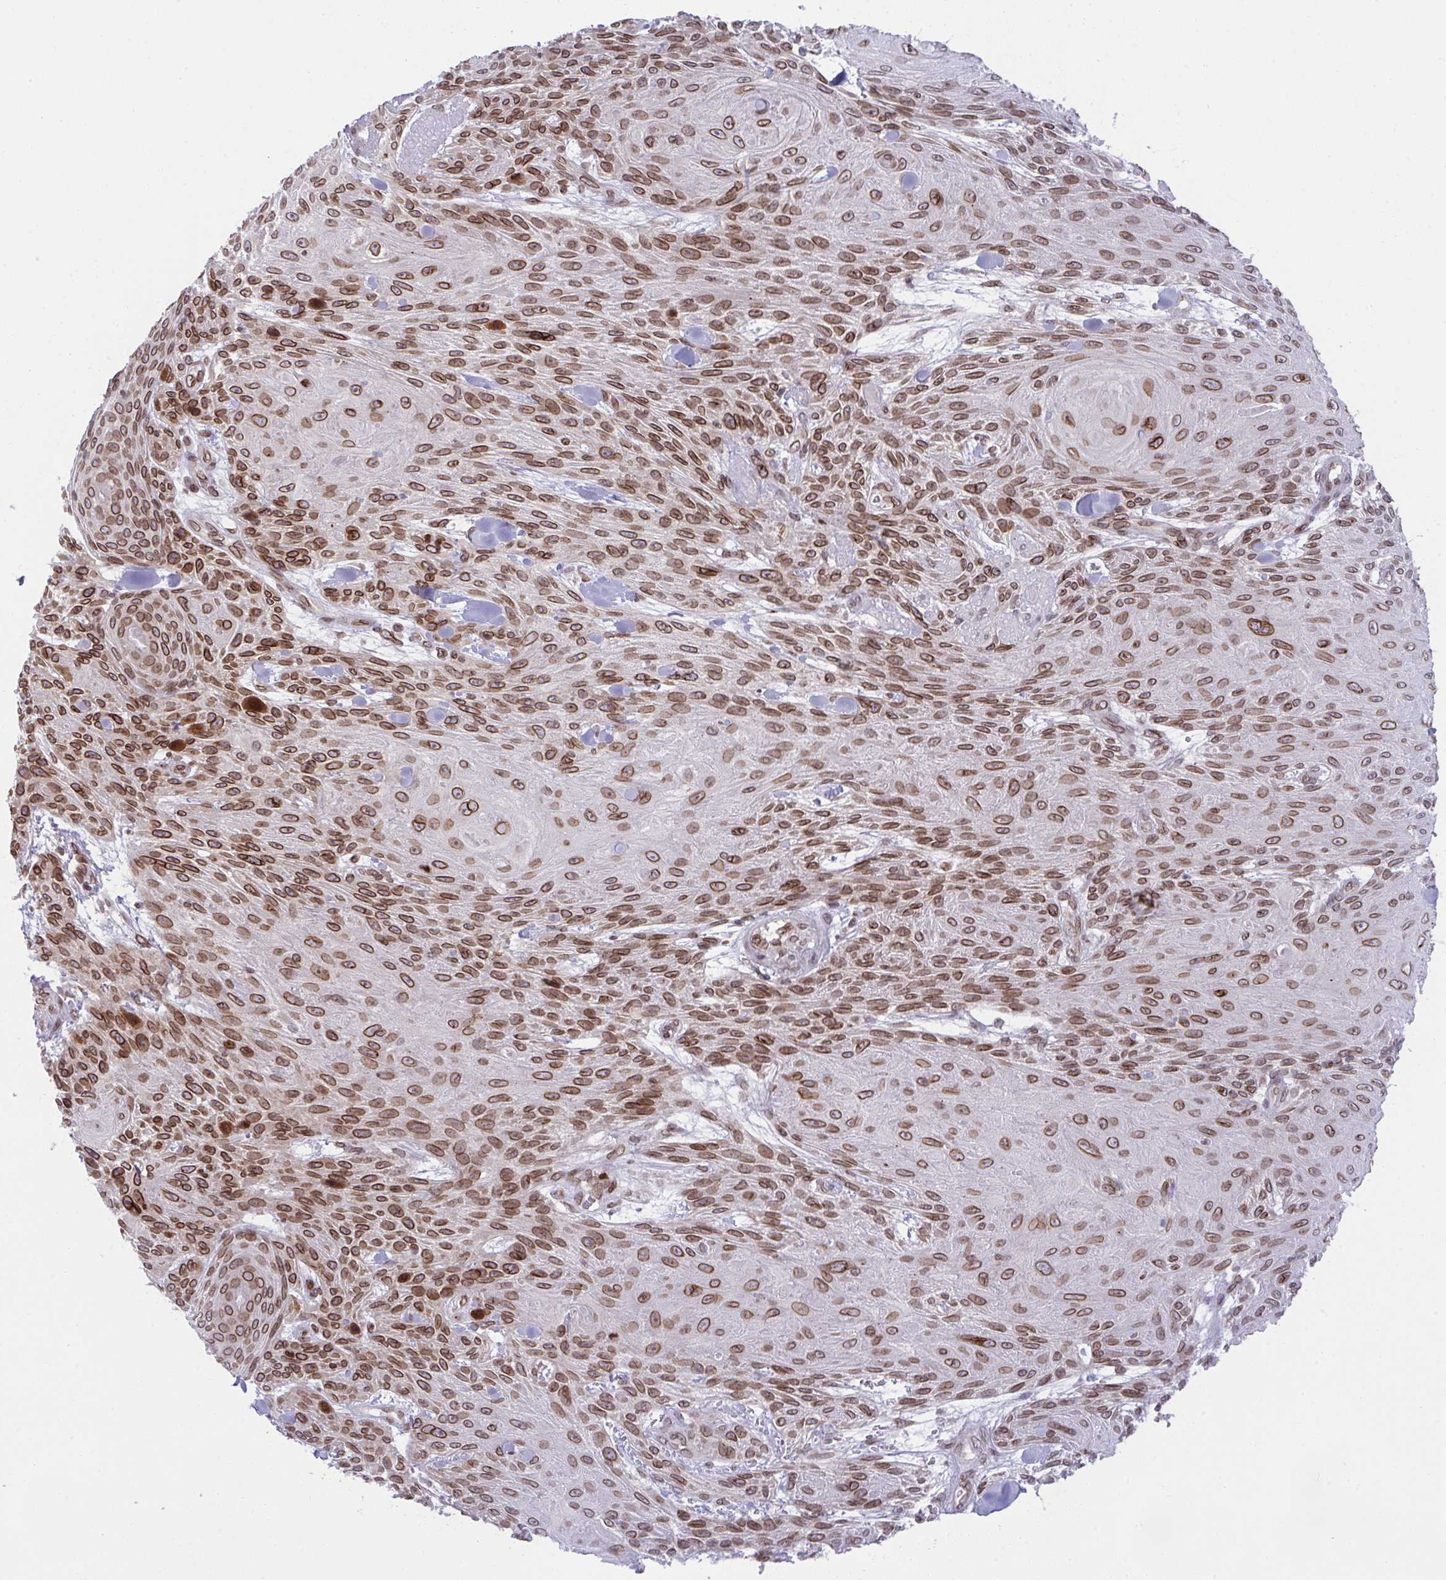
{"staining": {"intensity": "strong", "quantity": ">75%", "location": "cytoplasmic/membranous,nuclear"}, "tissue": "skin cancer", "cell_type": "Tumor cells", "image_type": "cancer", "snomed": [{"axis": "morphology", "description": "Squamous cell carcinoma, NOS"}, {"axis": "topography", "description": "Skin"}], "caption": "High-magnification brightfield microscopy of squamous cell carcinoma (skin) stained with DAB (3,3'-diaminobenzidine) (brown) and counterstained with hematoxylin (blue). tumor cells exhibit strong cytoplasmic/membranous and nuclear expression is seen in approximately>75% of cells.", "gene": "RANBP2", "patient": {"sex": "male", "age": 88}}